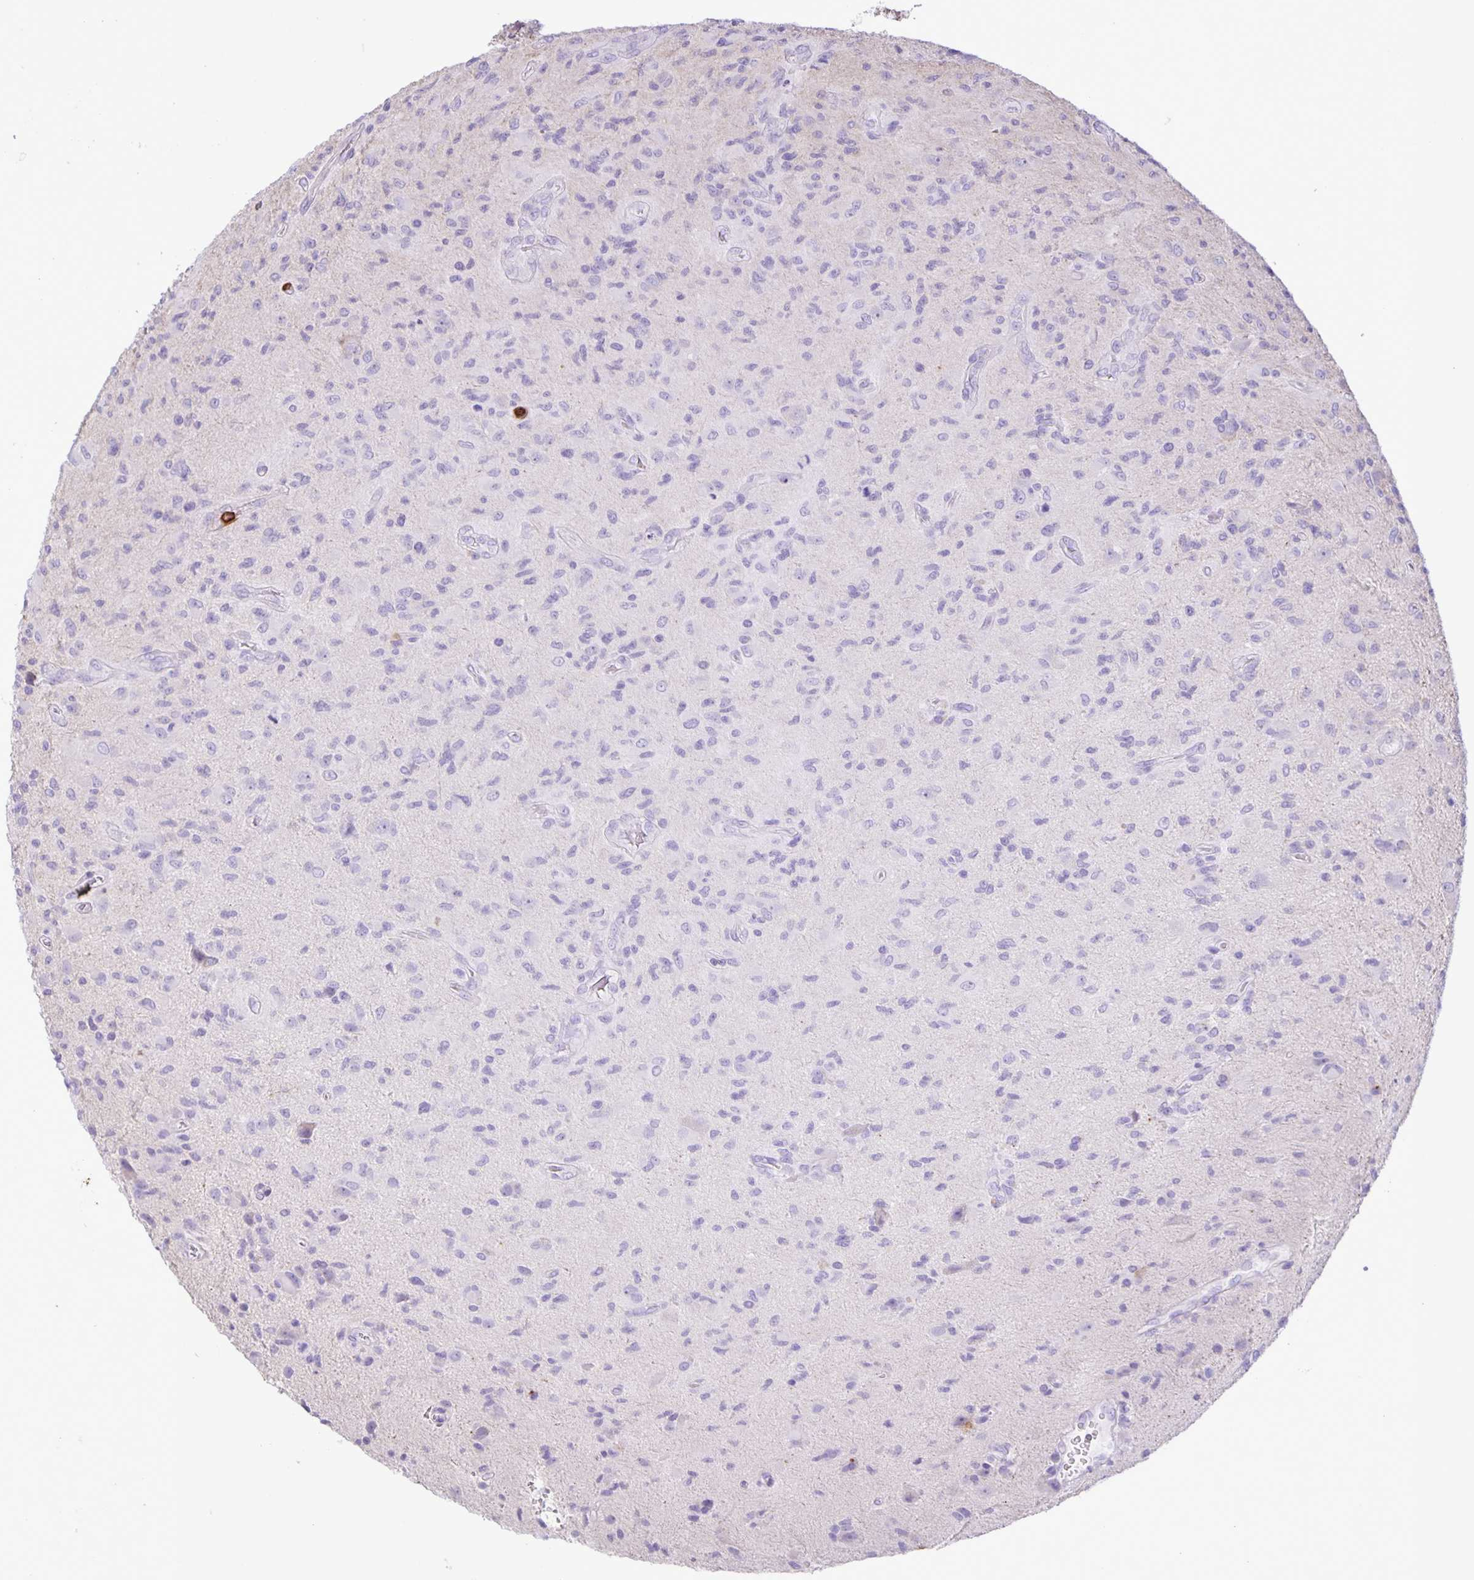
{"staining": {"intensity": "negative", "quantity": "none", "location": "none"}, "tissue": "glioma", "cell_type": "Tumor cells", "image_type": "cancer", "snomed": [{"axis": "morphology", "description": "Glioma, malignant, High grade"}, {"axis": "topography", "description": "Brain"}], "caption": "Immunohistochemical staining of glioma shows no significant positivity in tumor cells.", "gene": "ADCK1", "patient": {"sex": "female", "age": 65}}